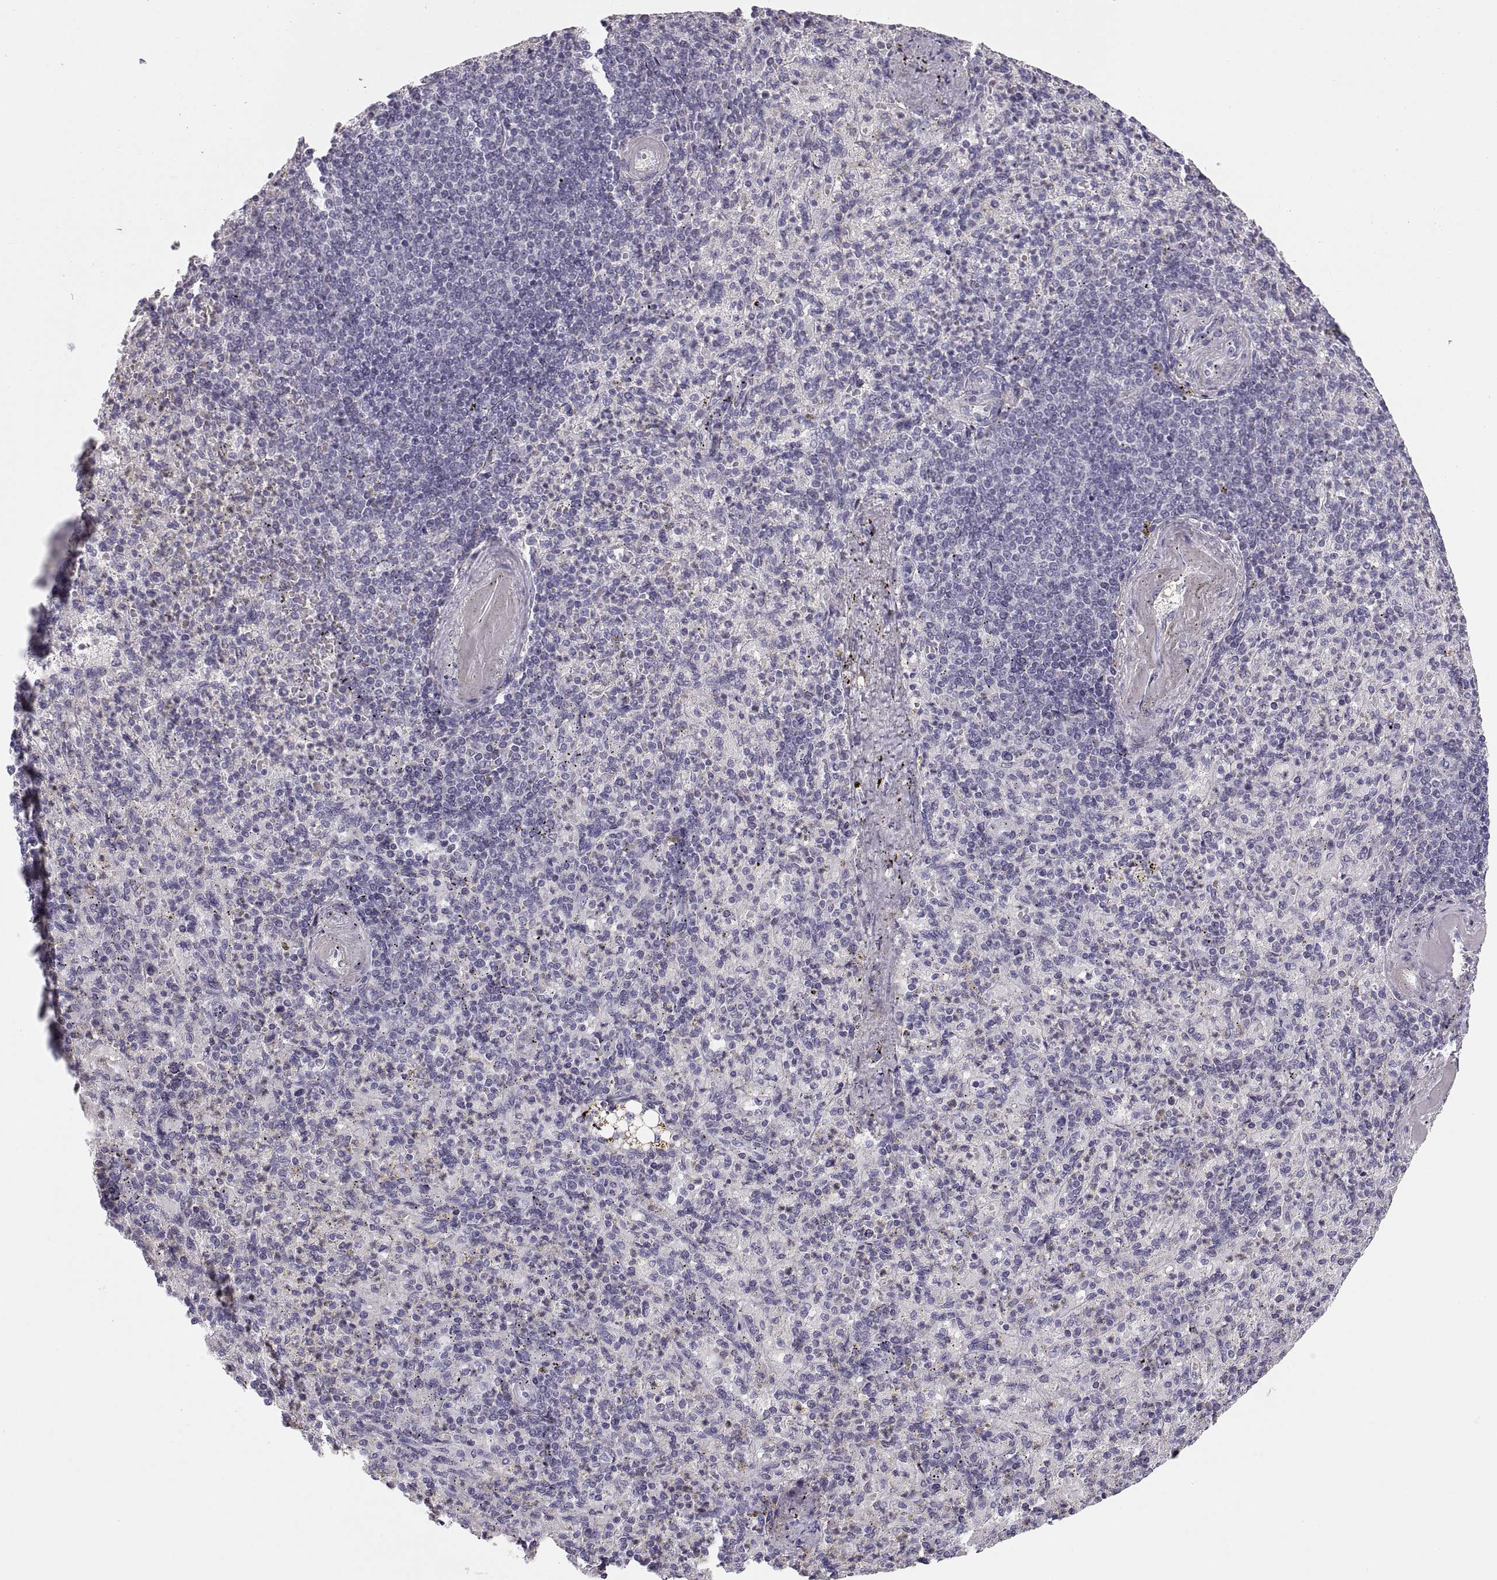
{"staining": {"intensity": "negative", "quantity": "none", "location": "none"}, "tissue": "spleen", "cell_type": "Cells in red pulp", "image_type": "normal", "snomed": [{"axis": "morphology", "description": "Normal tissue, NOS"}, {"axis": "topography", "description": "Spleen"}], "caption": "DAB immunohistochemical staining of unremarkable spleen exhibits no significant positivity in cells in red pulp.", "gene": "COL9A3", "patient": {"sex": "female", "age": 74}}